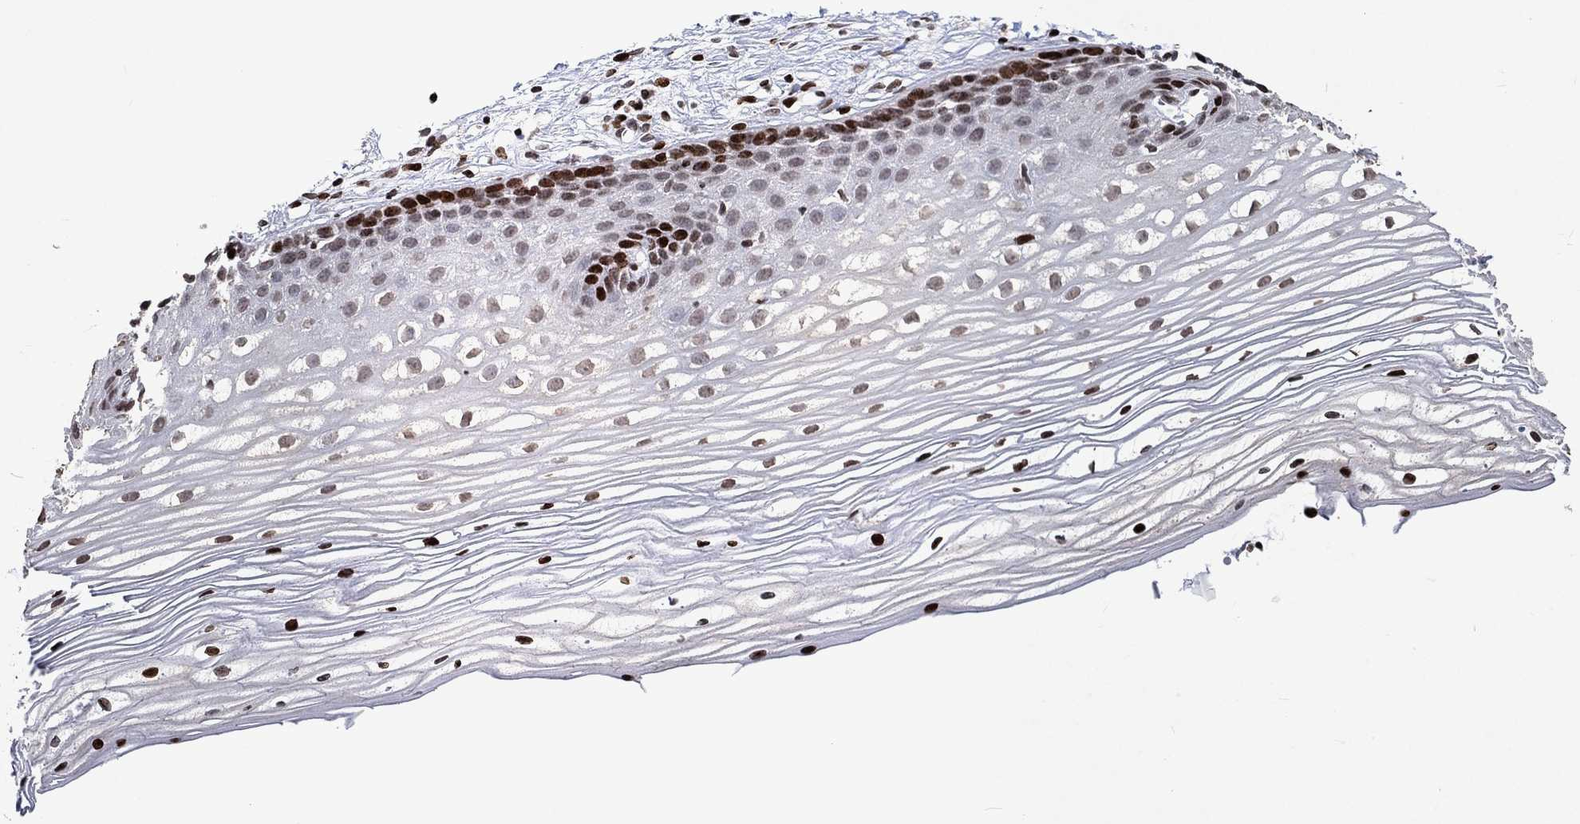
{"staining": {"intensity": "negative", "quantity": "none", "location": "none"}, "tissue": "cervix", "cell_type": "Glandular cells", "image_type": "normal", "snomed": [{"axis": "morphology", "description": "Normal tissue, NOS"}, {"axis": "topography", "description": "Cervix"}], "caption": "Immunohistochemical staining of benign cervix reveals no significant expression in glandular cells.", "gene": "SRSF3", "patient": {"sex": "female", "age": 40}}